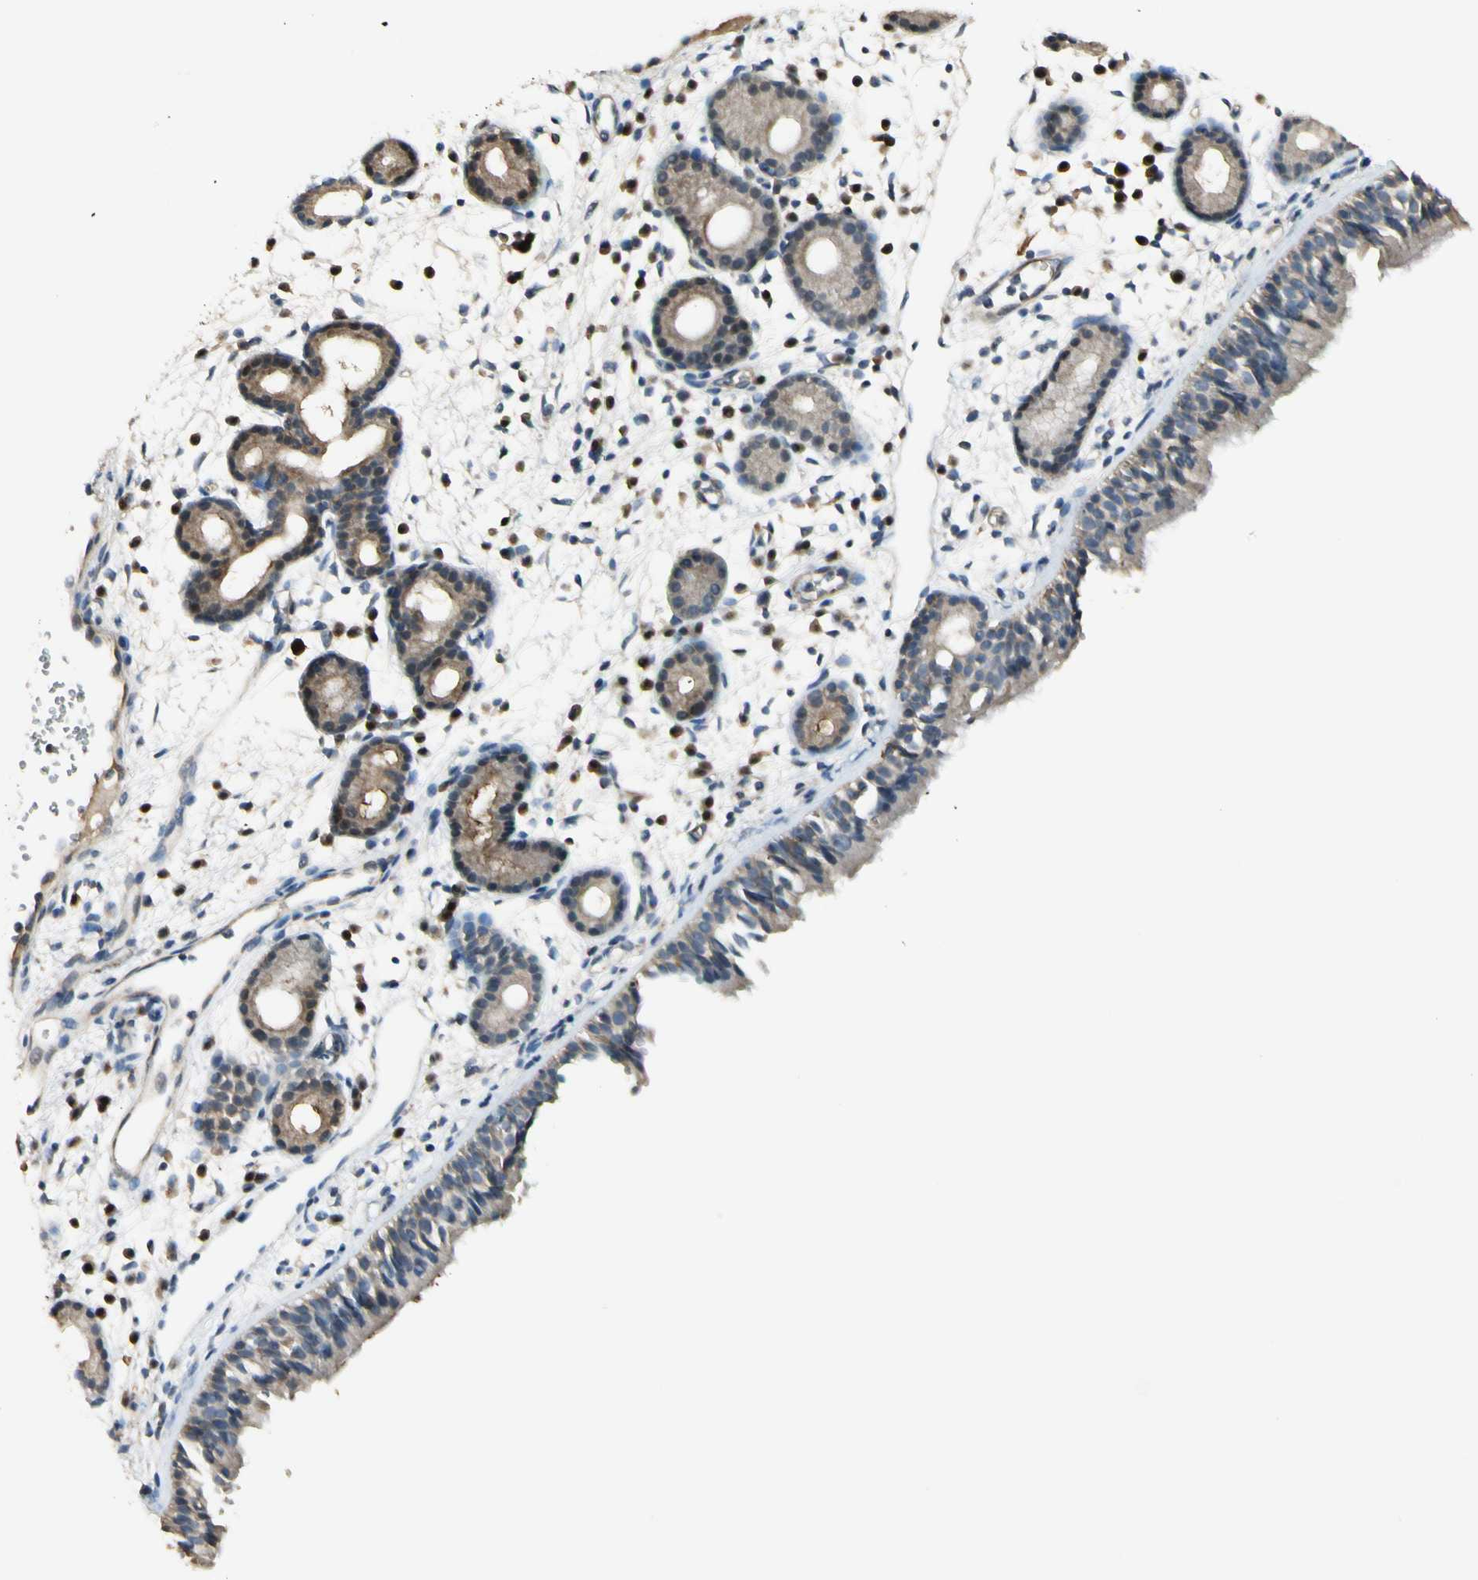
{"staining": {"intensity": "weak", "quantity": ">75%", "location": "cytoplasmic/membranous"}, "tissue": "nasopharynx", "cell_type": "Respiratory epithelial cells", "image_type": "normal", "snomed": [{"axis": "morphology", "description": "Normal tissue, NOS"}, {"axis": "morphology", "description": "Inflammation, NOS"}, {"axis": "topography", "description": "Nasopharynx"}], "caption": "Immunohistochemical staining of unremarkable human nasopharynx demonstrates weak cytoplasmic/membranous protein staining in approximately >75% of respiratory epithelial cells. The staining was performed using DAB, with brown indicating positive protein expression. Nuclei are stained blue with hematoxylin.", "gene": "PLXNA1", "patient": {"sex": "female", "age": 55}}